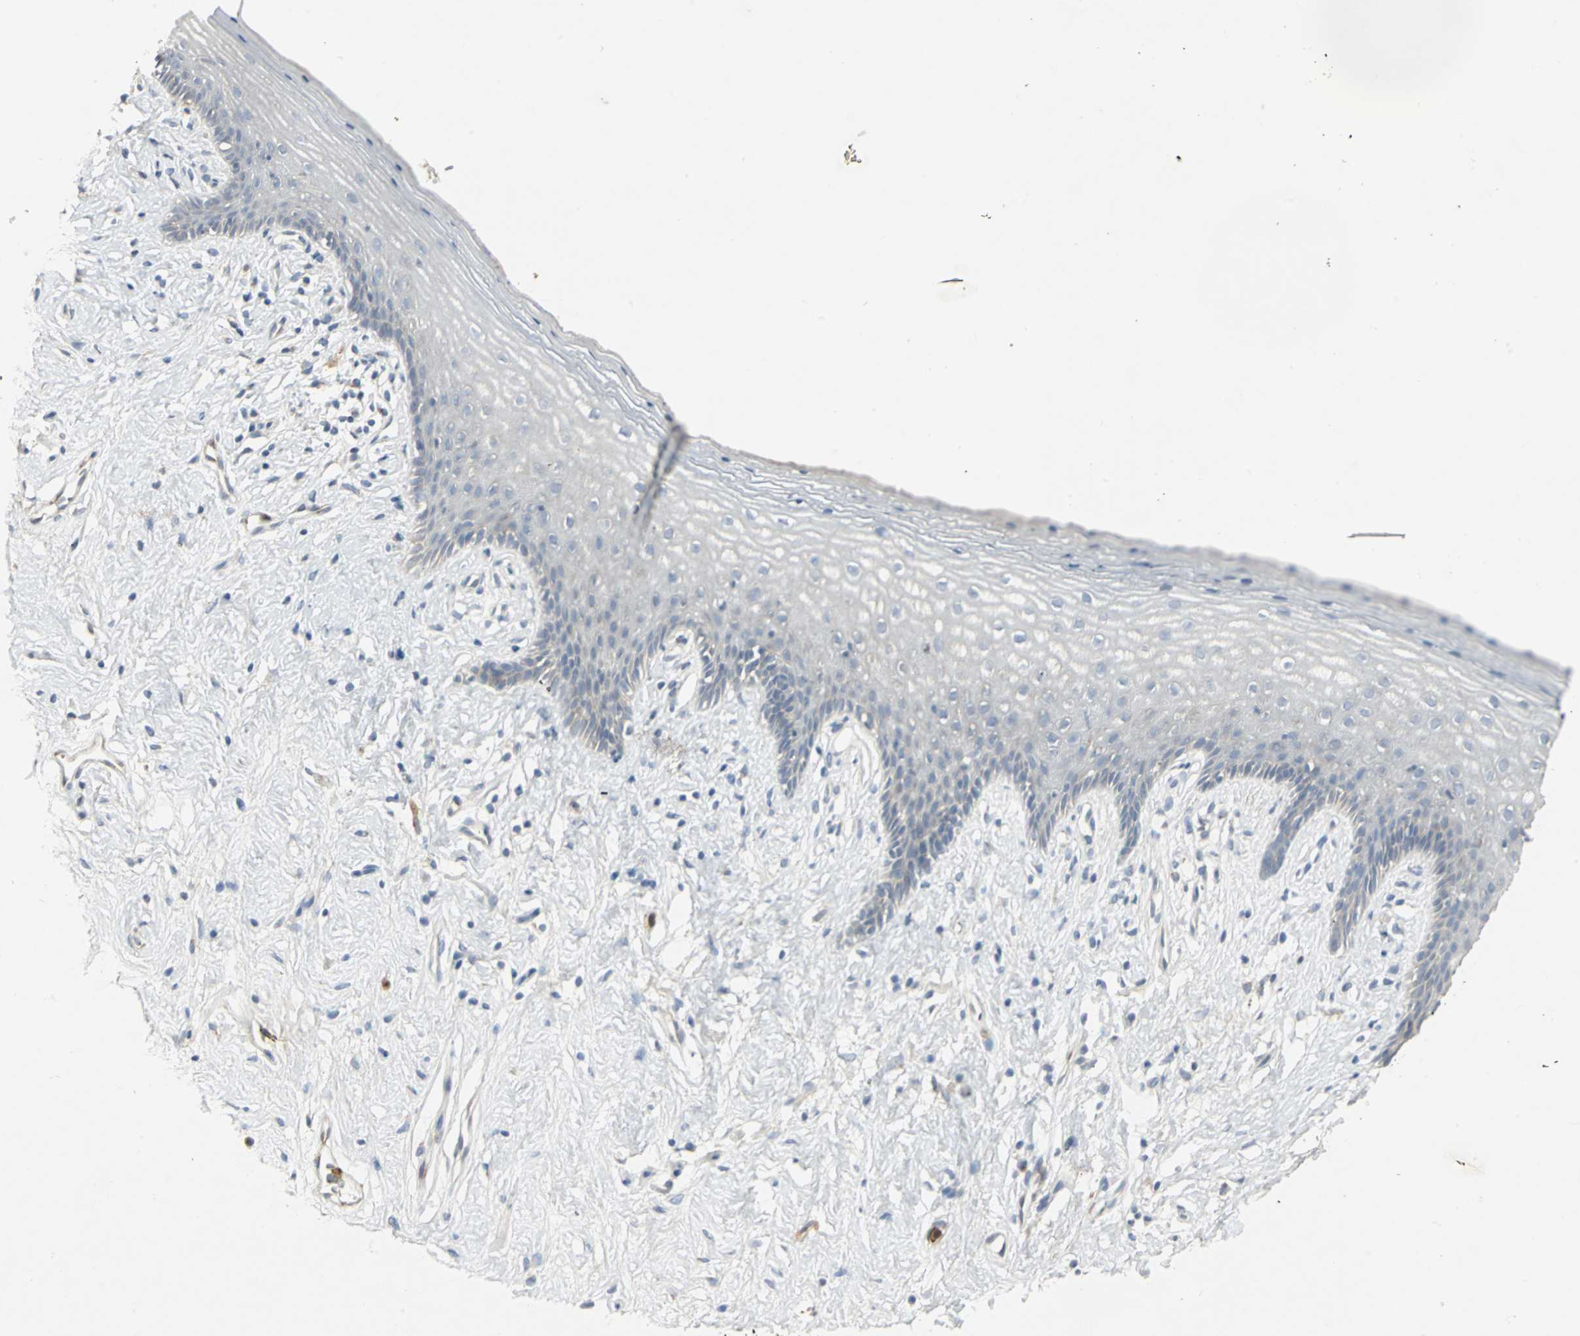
{"staining": {"intensity": "negative", "quantity": "none", "location": "none"}, "tissue": "vagina", "cell_type": "Squamous epithelial cells", "image_type": "normal", "snomed": [{"axis": "morphology", "description": "Normal tissue, NOS"}, {"axis": "topography", "description": "Vagina"}], "caption": "DAB immunohistochemical staining of normal human vagina exhibits no significant staining in squamous epithelial cells.", "gene": "TM9SF2", "patient": {"sex": "female", "age": 44}}